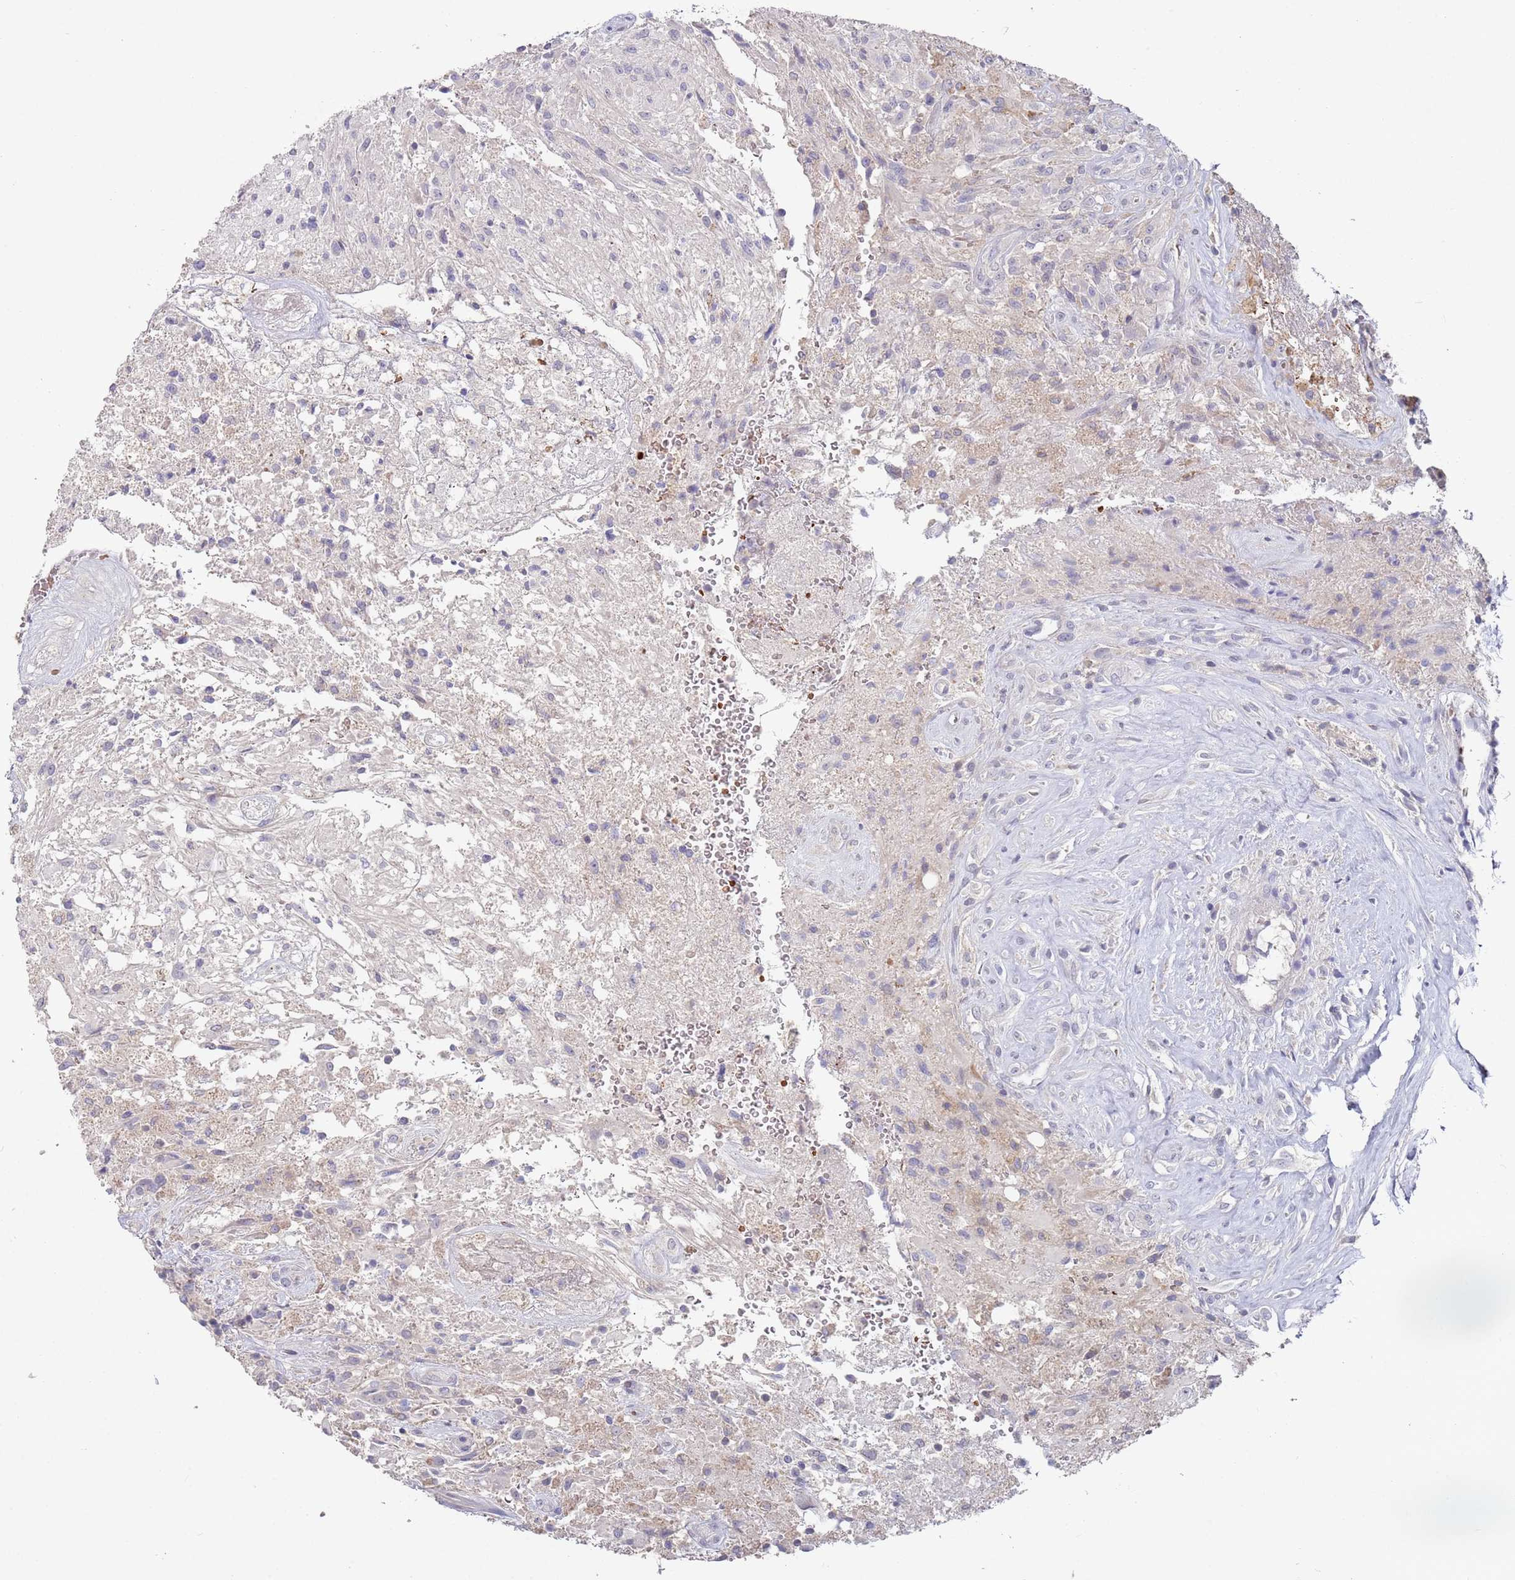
{"staining": {"intensity": "negative", "quantity": "none", "location": "none"}, "tissue": "glioma", "cell_type": "Tumor cells", "image_type": "cancer", "snomed": [{"axis": "morphology", "description": "Glioma, malignant, High grade"}, {"axis": "topography", "description": "Brain"}], "caption": "High power microscopy micrograph of an immunohistochemistry (IHC) micrograph of glioma, revealing no significant staining in tumor cells. (Immunohistochemistry, brightfield microscopy, high magnification).", "gene": "LACC1", "patient": {"sex": "male", "age": 56}}